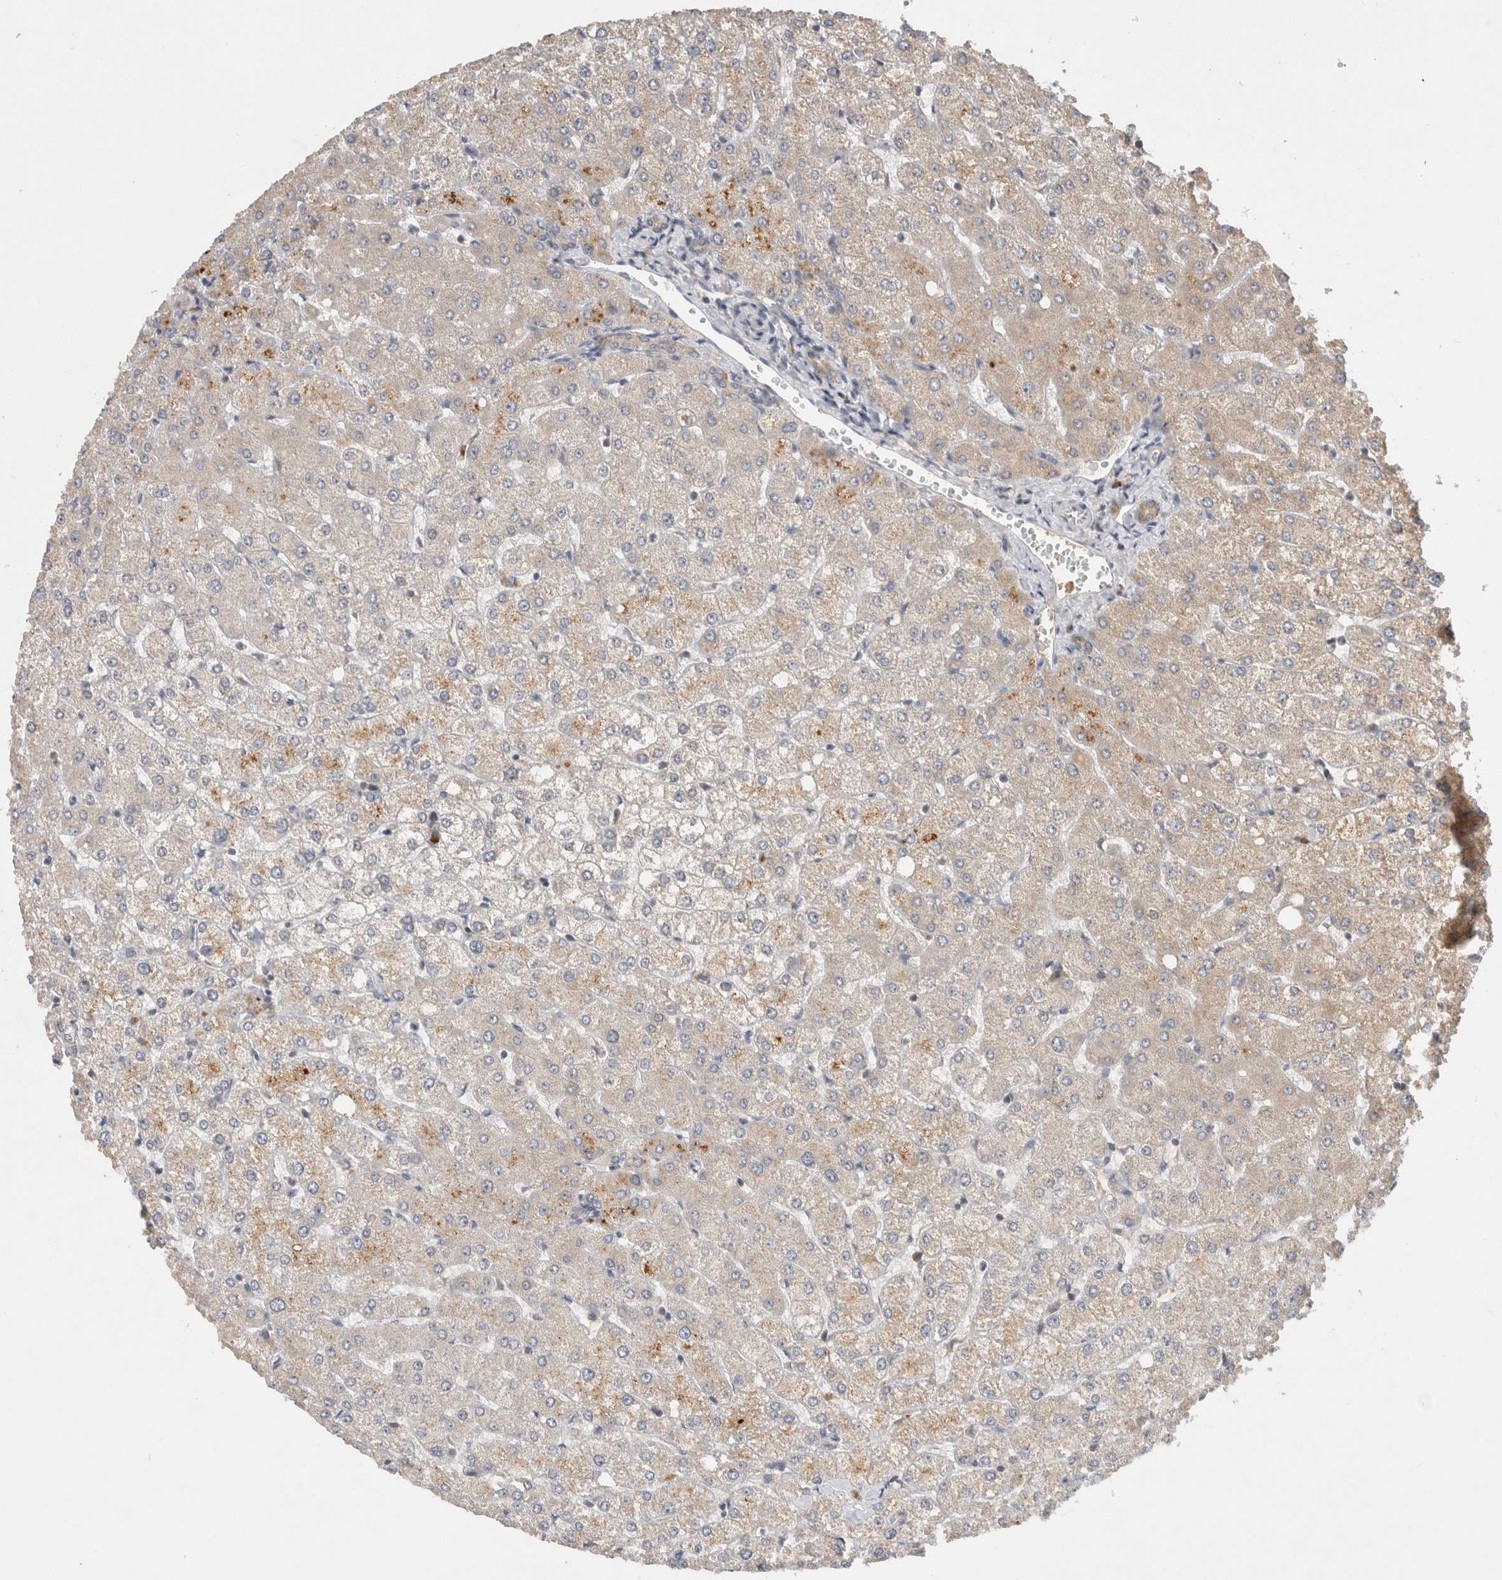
{"staining": {"intensity": "negative", "quantity": "none", "location": "none"}, "tissue": "liver", "cell_type": "Cholangiocytes", "image_type": "normal", "snomed": [{"axis": "morphology", "description": "Normal tissue, NOS"}, {"axis": "topography", "description": "Liver"}], "caption": "Liver stained for a protein using immunohistochemistry (IHC) displays no positivity cholangiocytes.", "gene": "AMPD1", "patient": {"sex": "female", "age": 54}}